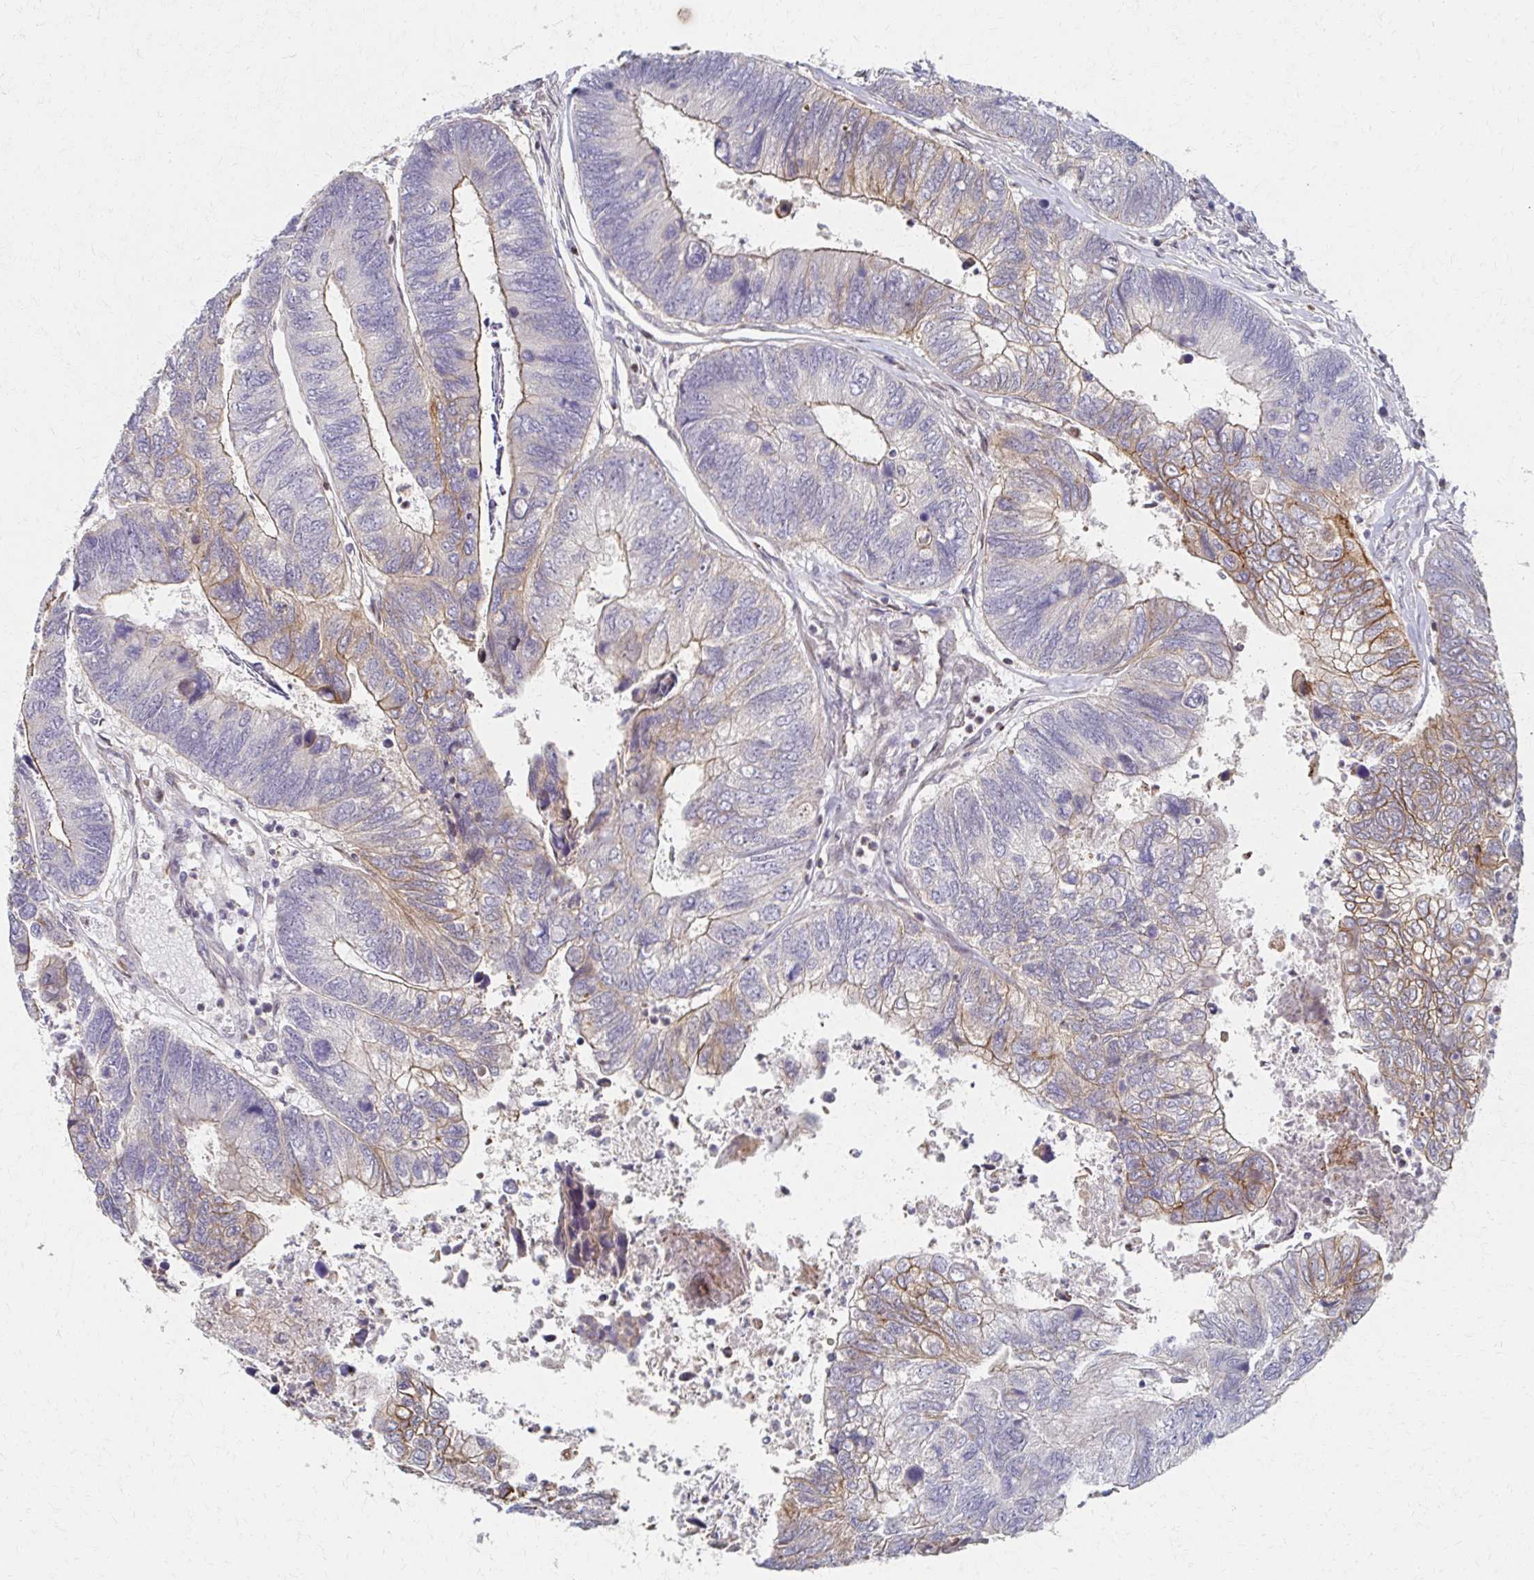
{"staining": {"intensity": "weak", "quantity": "25%-75%", "location": "cytoplasmic/membranous"}, "tissue": "colorectal cancer", "cell_type": "Tumor cells", "image_type": "cancer", "snomed": [{"axis": "morphology", "description": "Adenocarcinoma, NOS"}, {"axis": "topography", "description": "Colon"}], "caption": "This is an image of IHC staining of adenocarcinoma (colorectal), which shows weak expression in the cytoplasmic/membranous of tumor cells.", "gene": "EOLA2", "patient": {"sex": "female", "age": 67}}